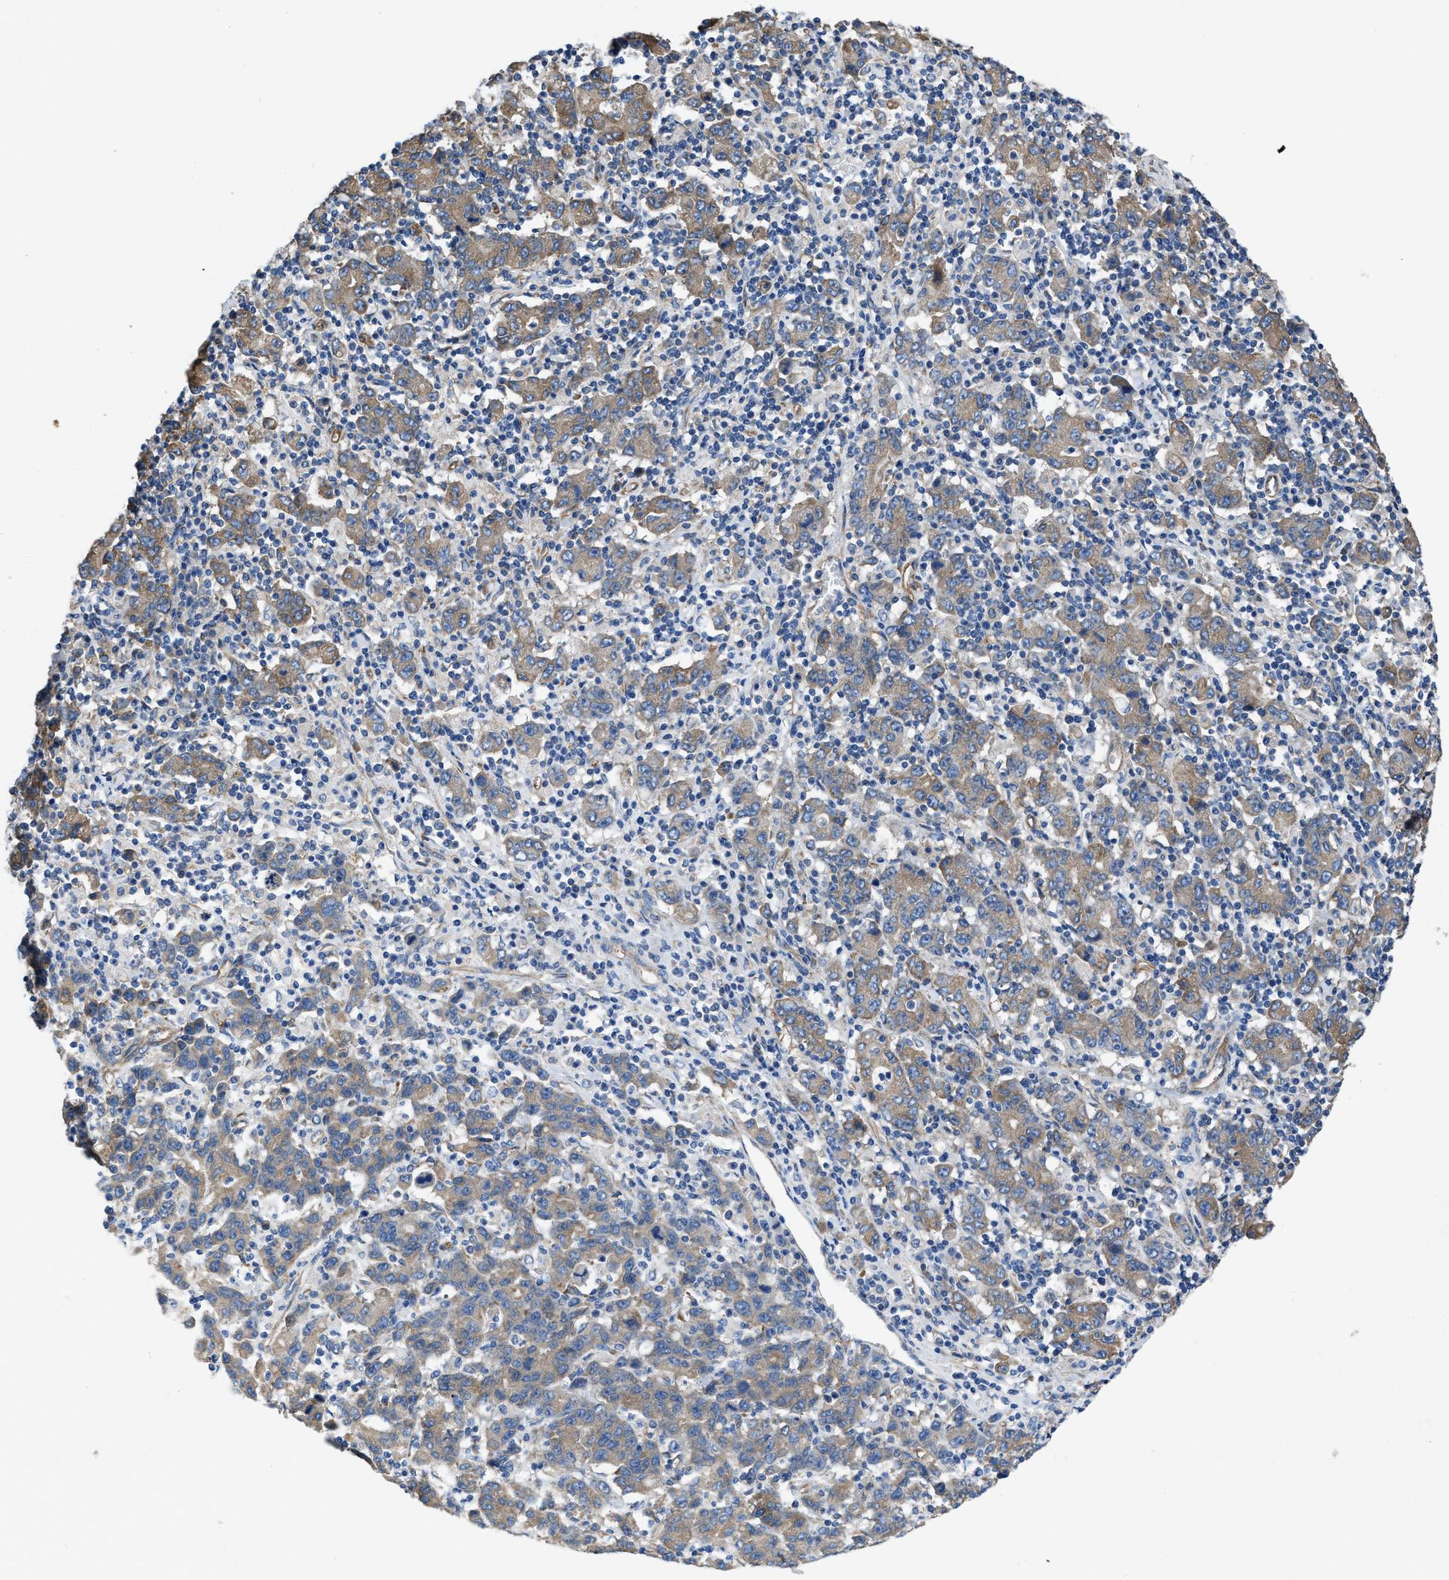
{"staining": {"intensity": "moderate", "quantity": ">75%", "location": "cytoplasmic/membranous"}, "tissue": "stomach cancer", "cell_type": "Tumor cells", "image_type": "cancer", "snomed": [{"axis": "morphology", "description": "Adenocarcinoma, NOS"}, {"axis": "topography", "description": "Stomach, upper"}], "caption": "Moderate cytoplasmic/membranous expression for a protein is seen in about >75% of tumor cells of stomach adenocarcinoma using IHC.", "gene": "DOLPP1", "patient": {"sex": "male", "age": 69}}